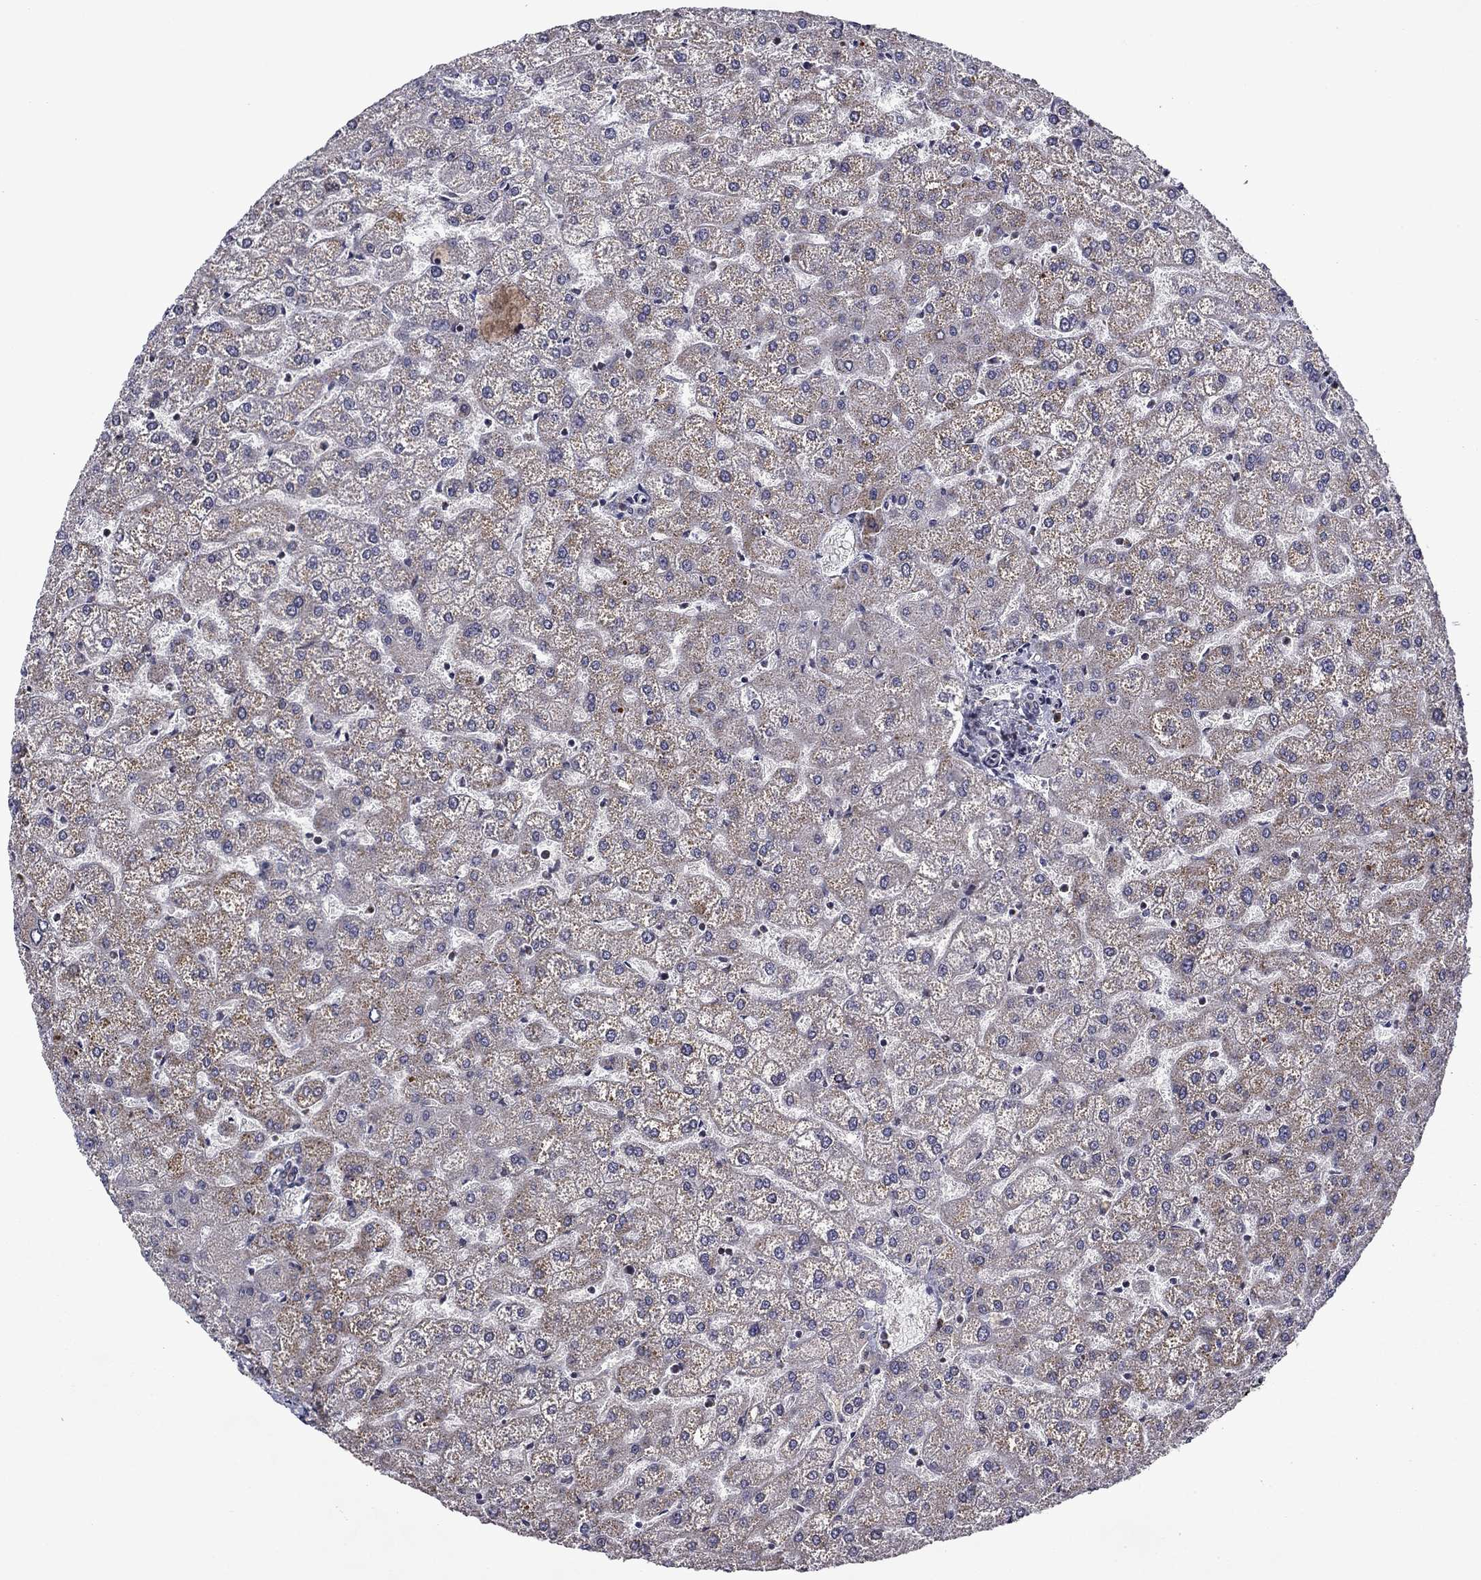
{"staining": {"intensity": "negative", "quantity": "none", "location": "none"}, "tissue": "liver", "cell_type": "Cholangiocytes", "image_type": "normal", "snomed": [{"axis": "morphology", "description": "Normal tissue, NOS"}, {"axis": "topography", "description": "Liver"}], "caption": "Normal liver was stained to show a protein in brown. There is no significant expression in cholangiocytes. (Stains: DAB IHC with hematoxylin counter stain, Microscopy: brightfield microscopy at high magnification).", "gene": "B3GAT1", "patient": {"sex": "female", "age": 32}}